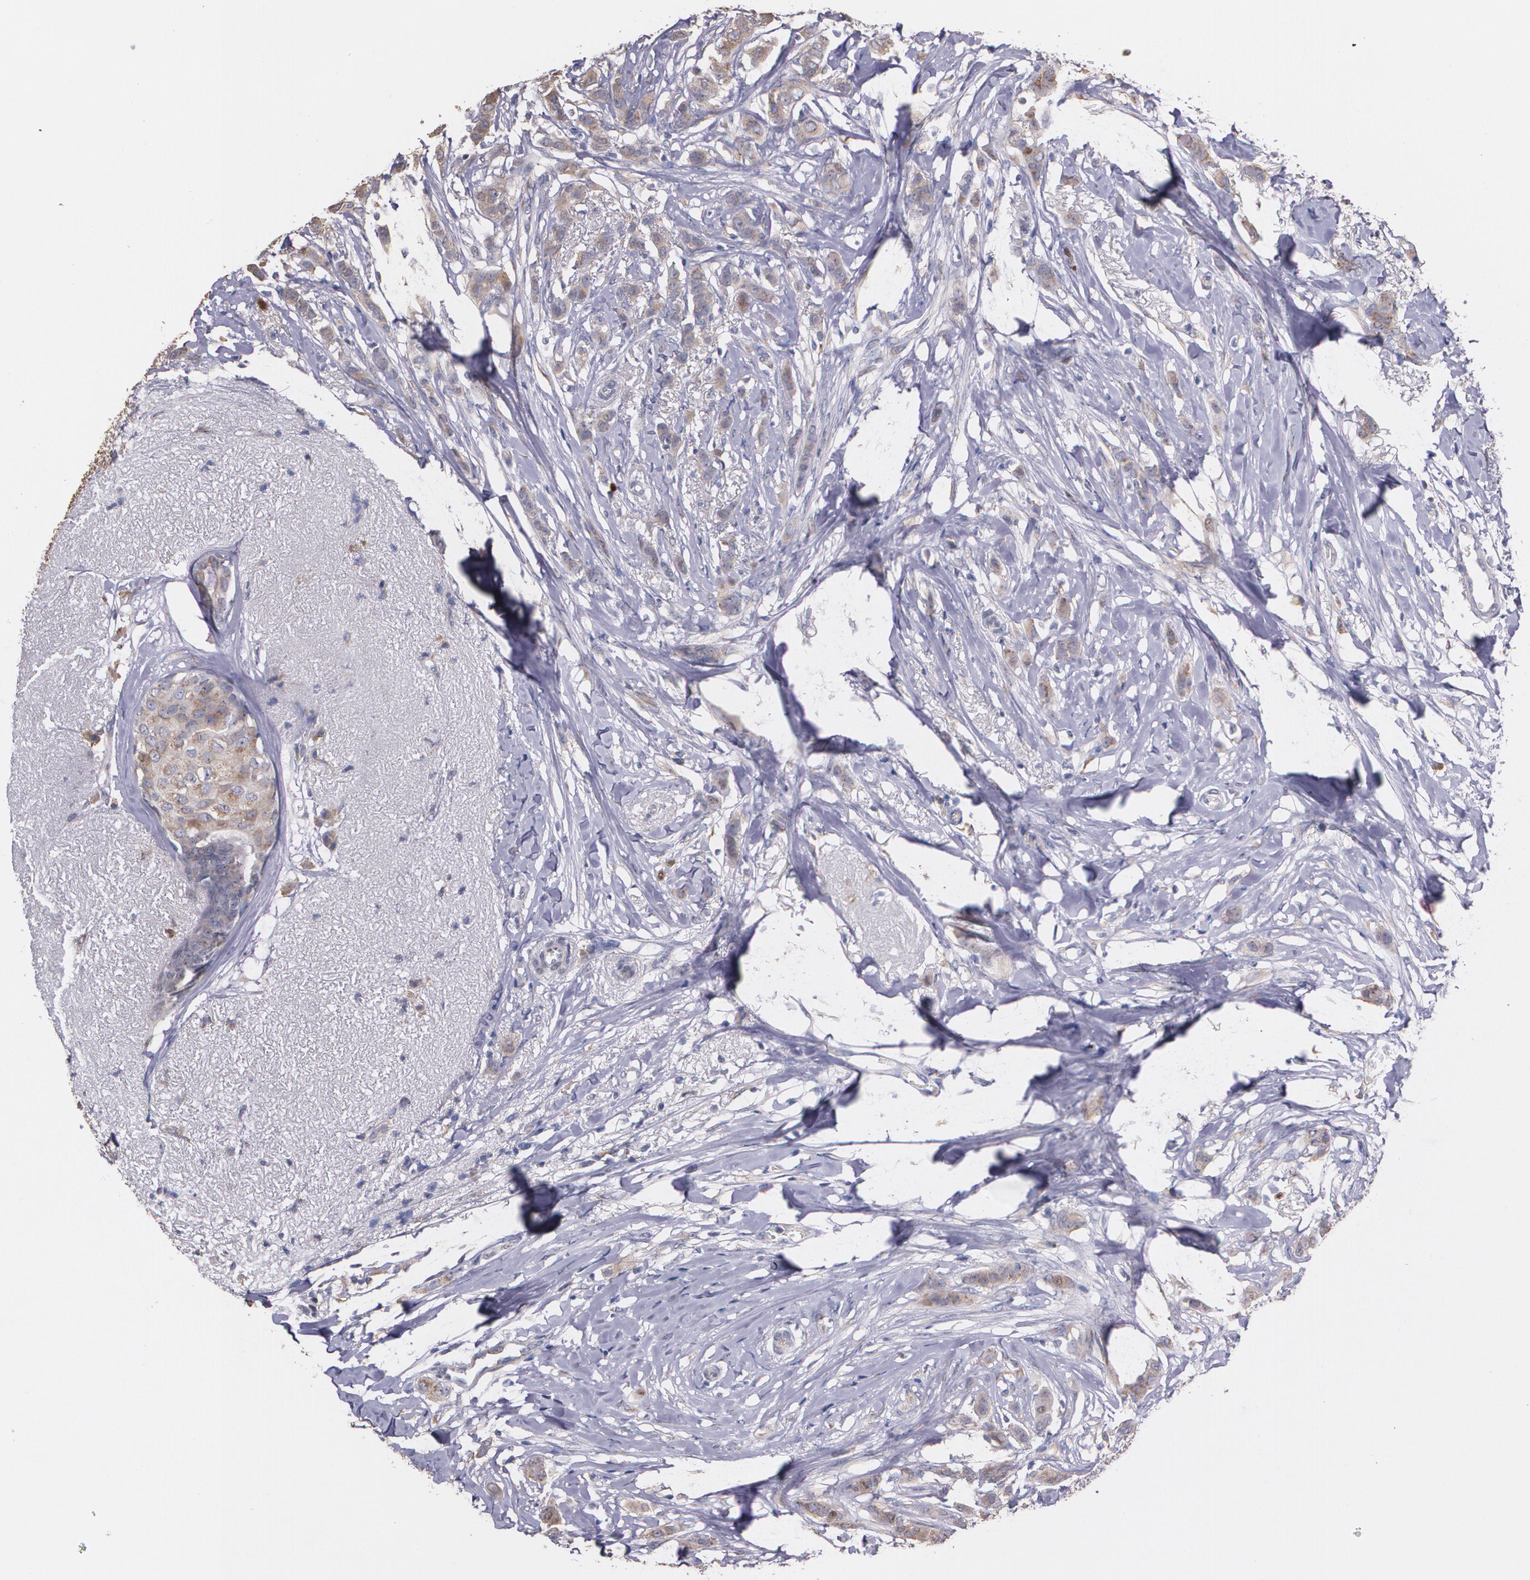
{"staining": {"intensity": "moderate", "quantity": ">75%", "location": "cytoplasmic/membranous"}, "tissue": "breast cancer", "cell_type": "Tumor cells", "image_type": "cancer", "snomed": [{"axis": "morphology", "description": "Lobular carcinoma"}, {"axis": "topography", "description": "Breast"}], "caption": "There is medium levels of moderate cytoplasmic/membranous expression in tumor cells of breast lobular carcinoma, as demonstrated by immunohistochemical staining (brown color).", "gene": "ATF3", "patient": {"sex": "female", "age": 55}}